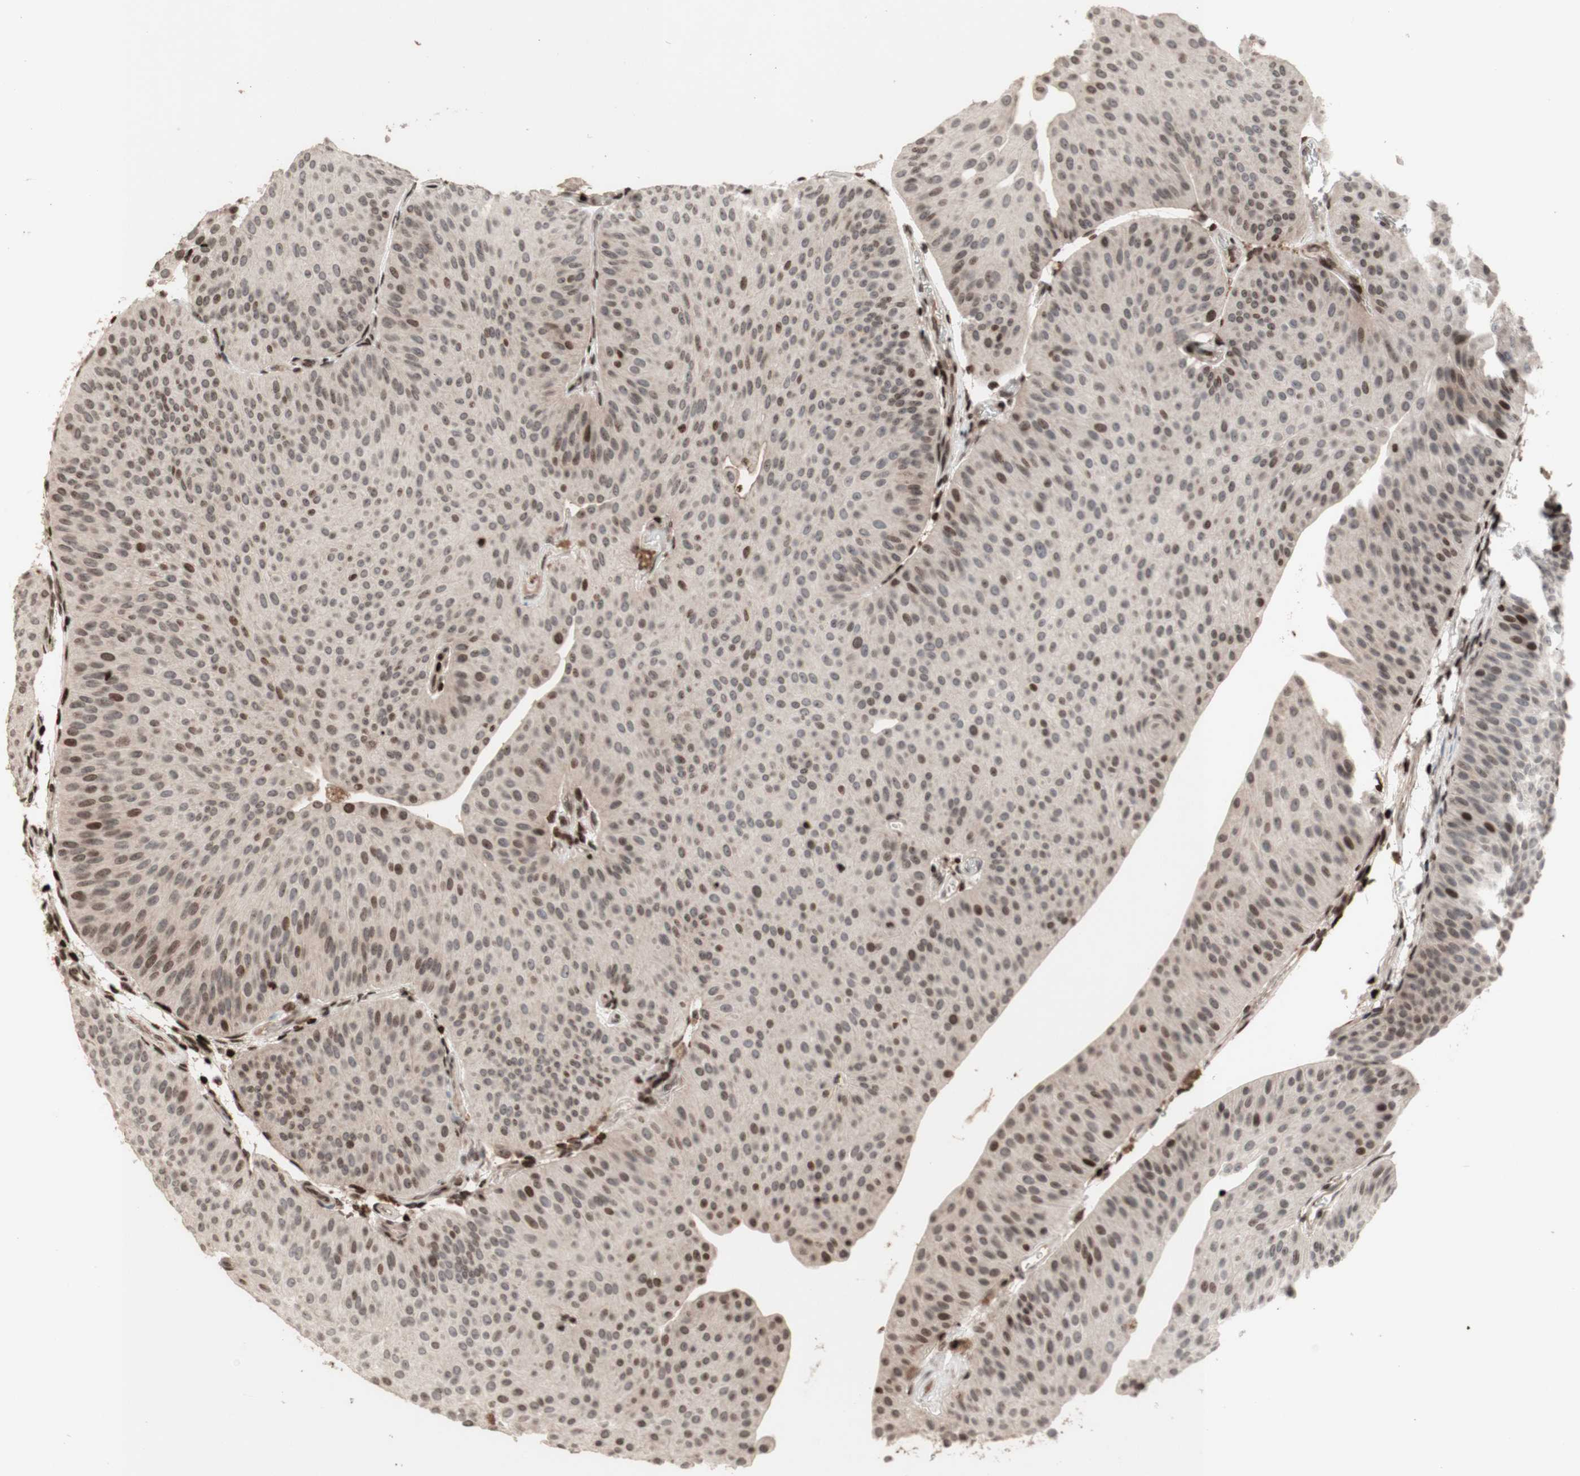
{"staining": {"intensity": "weak", "quantity": "<25%", "location": "nuclear"}, "tissue": "urothelial cancer", "cell_type": "Tumor cells", "image_type": "cancer", "snomed": [{"axis": "morphology", "description": "Urothelial carcinoma, Low grade"}, {"axis": "topography", "description": "Urinary bladder"}], "caption": "There is no significant expression in tumor cells of low-grade urothelial carcinoma.", "gene": "POLA1", "patient": {"sex": "female", "age": 60}}